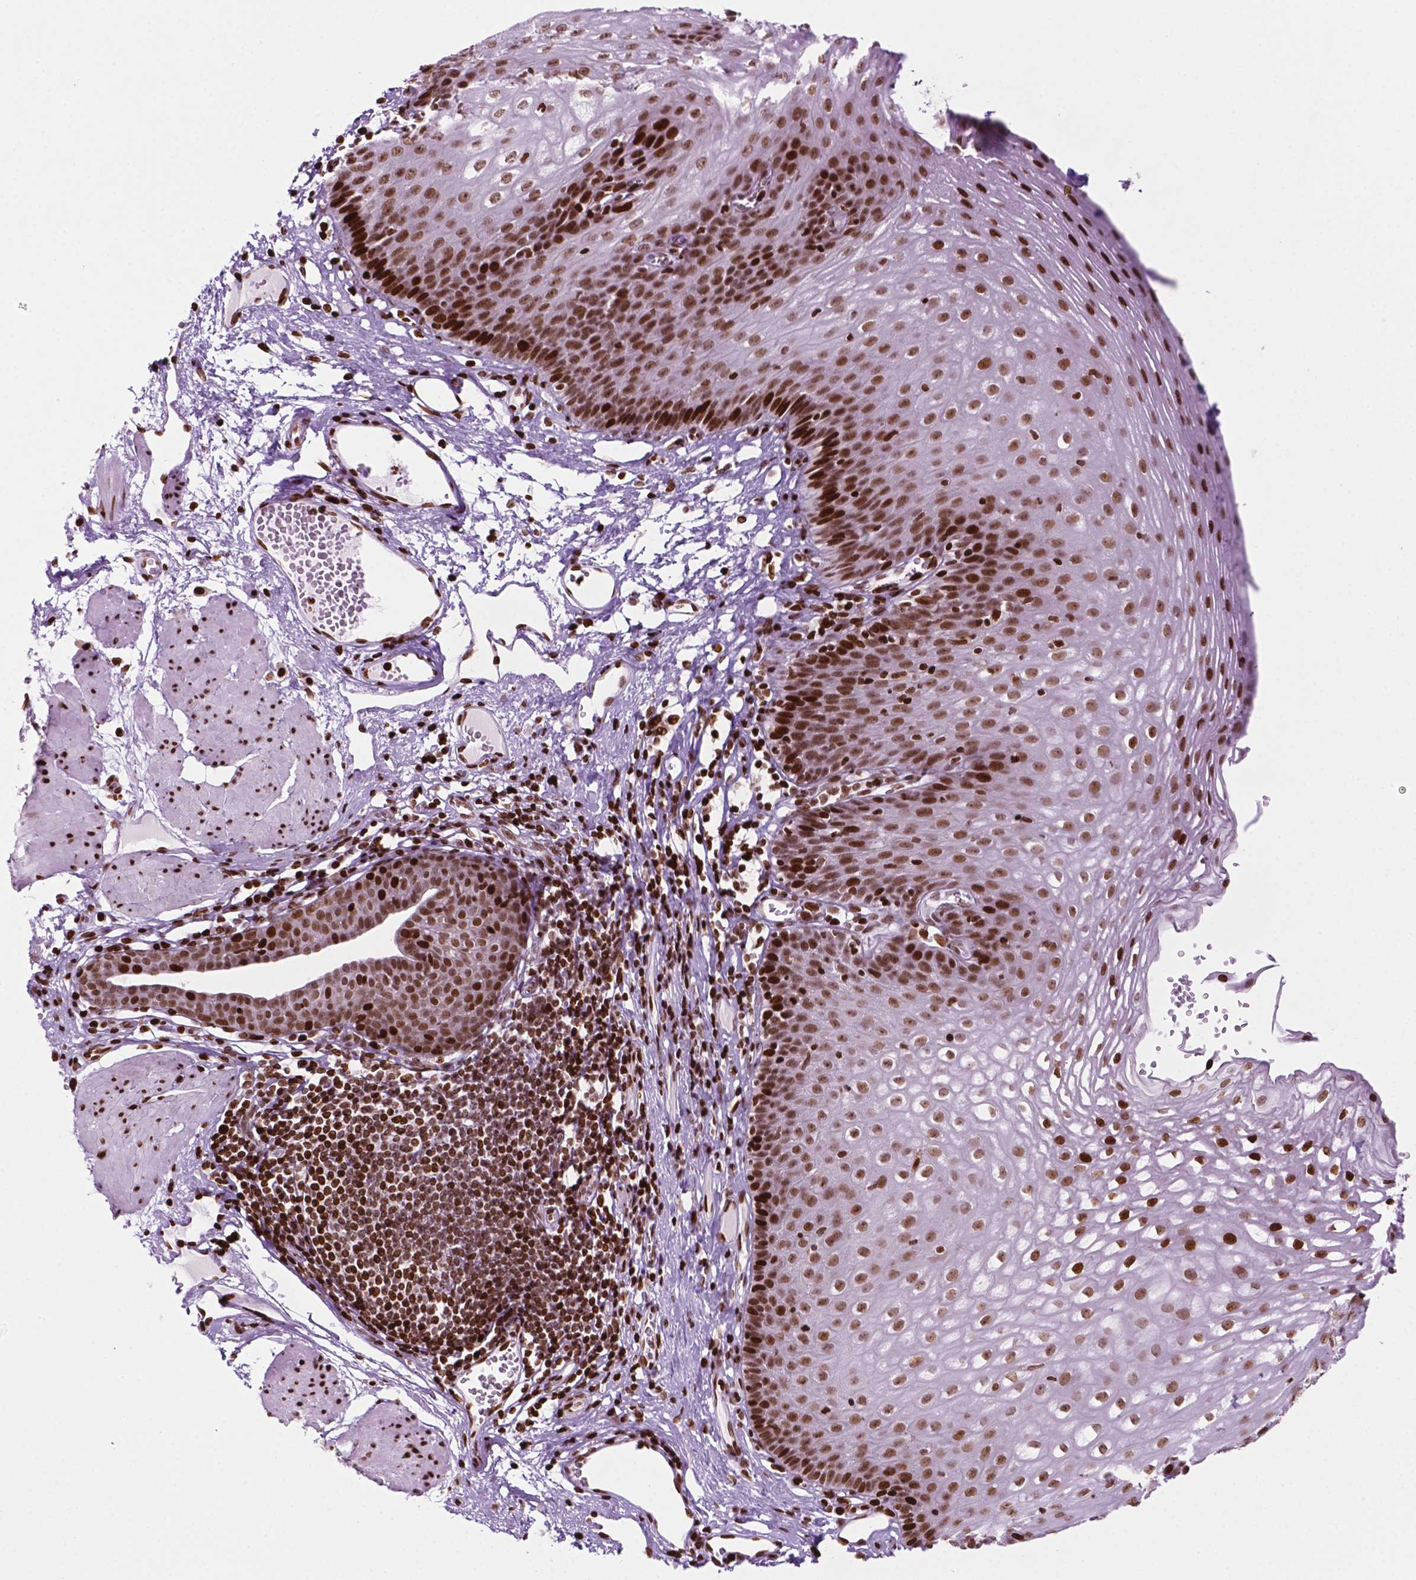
{"staining": {"intensity": "strong", "quantity": ">75%", "location": "nuclear"}, "tissue": "esophagus", "cell_type": "Squamous epithelial cells", "image_type": "normal", "snomed": [{"axis": "morphology", "description": "Normal tissue, NOS"}, {"axis": "topography", "description": "Esophagus"}], "caption": "This histopathology image shows normal esophagus stained with immunohistochemistry to label a protein in brown. The nuclear of squamous epithelial cells show strong positivity for the protein. Nuclei are counter-stained blue.", "gene": "TMEM250", "patient": {"sex": "male", "age": 72}}